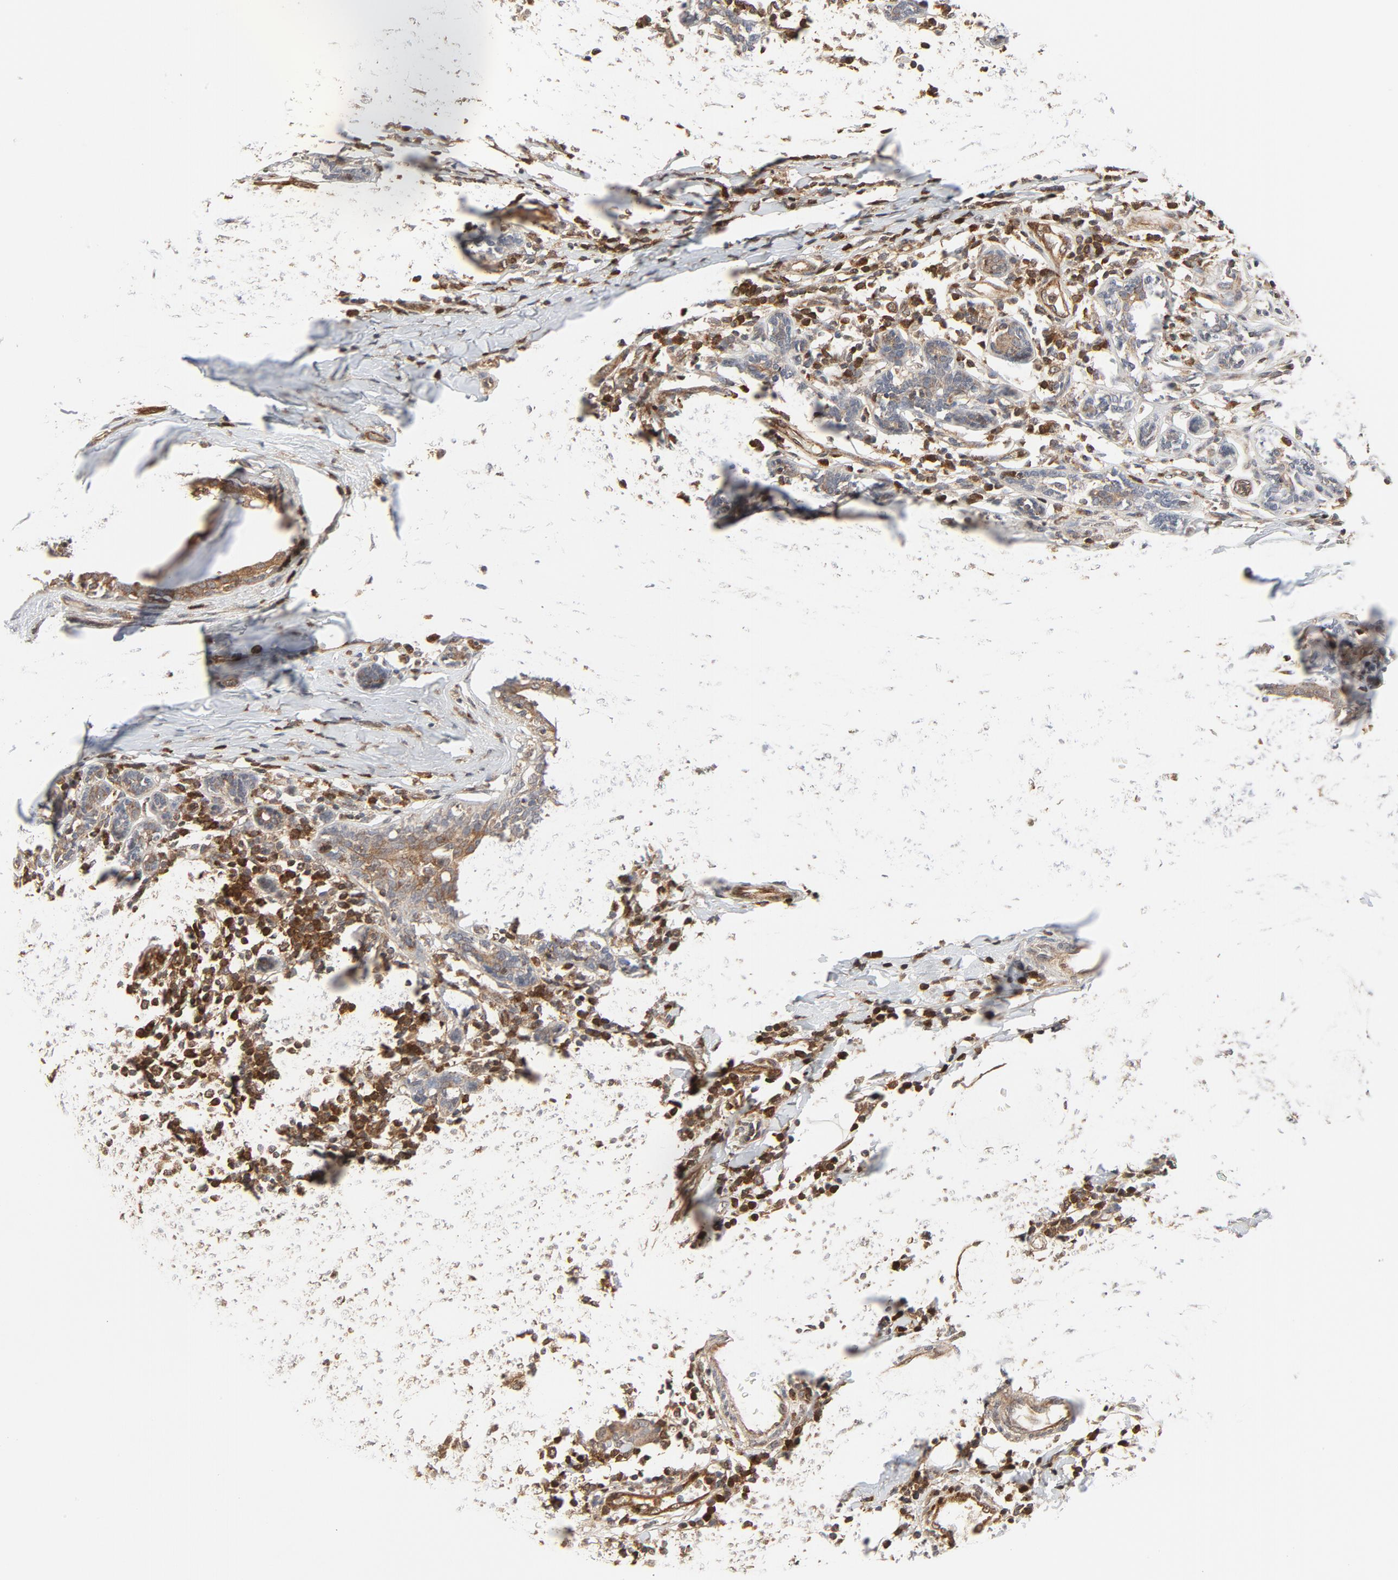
{"staining": {"intensity": "weak", "quantity": ">75%", "location": "cytoplasmic/membranous"}, "tissue": "breast cancer", "cell_type": "Tumor cells", "image_type": "cancer", "snomed": [{"axis": "morphology", "description": "Duct carcinoma"}, {"axis": "topography", "description": "Breast"}], "caption": "Breast cancer stained for a protein (brown) demonstrates weak cytoplasmic/membranous positive expression in about >75% of tumor cells.", "gene": "TRADD", "patient": {"sex": "female", "age": 40}}